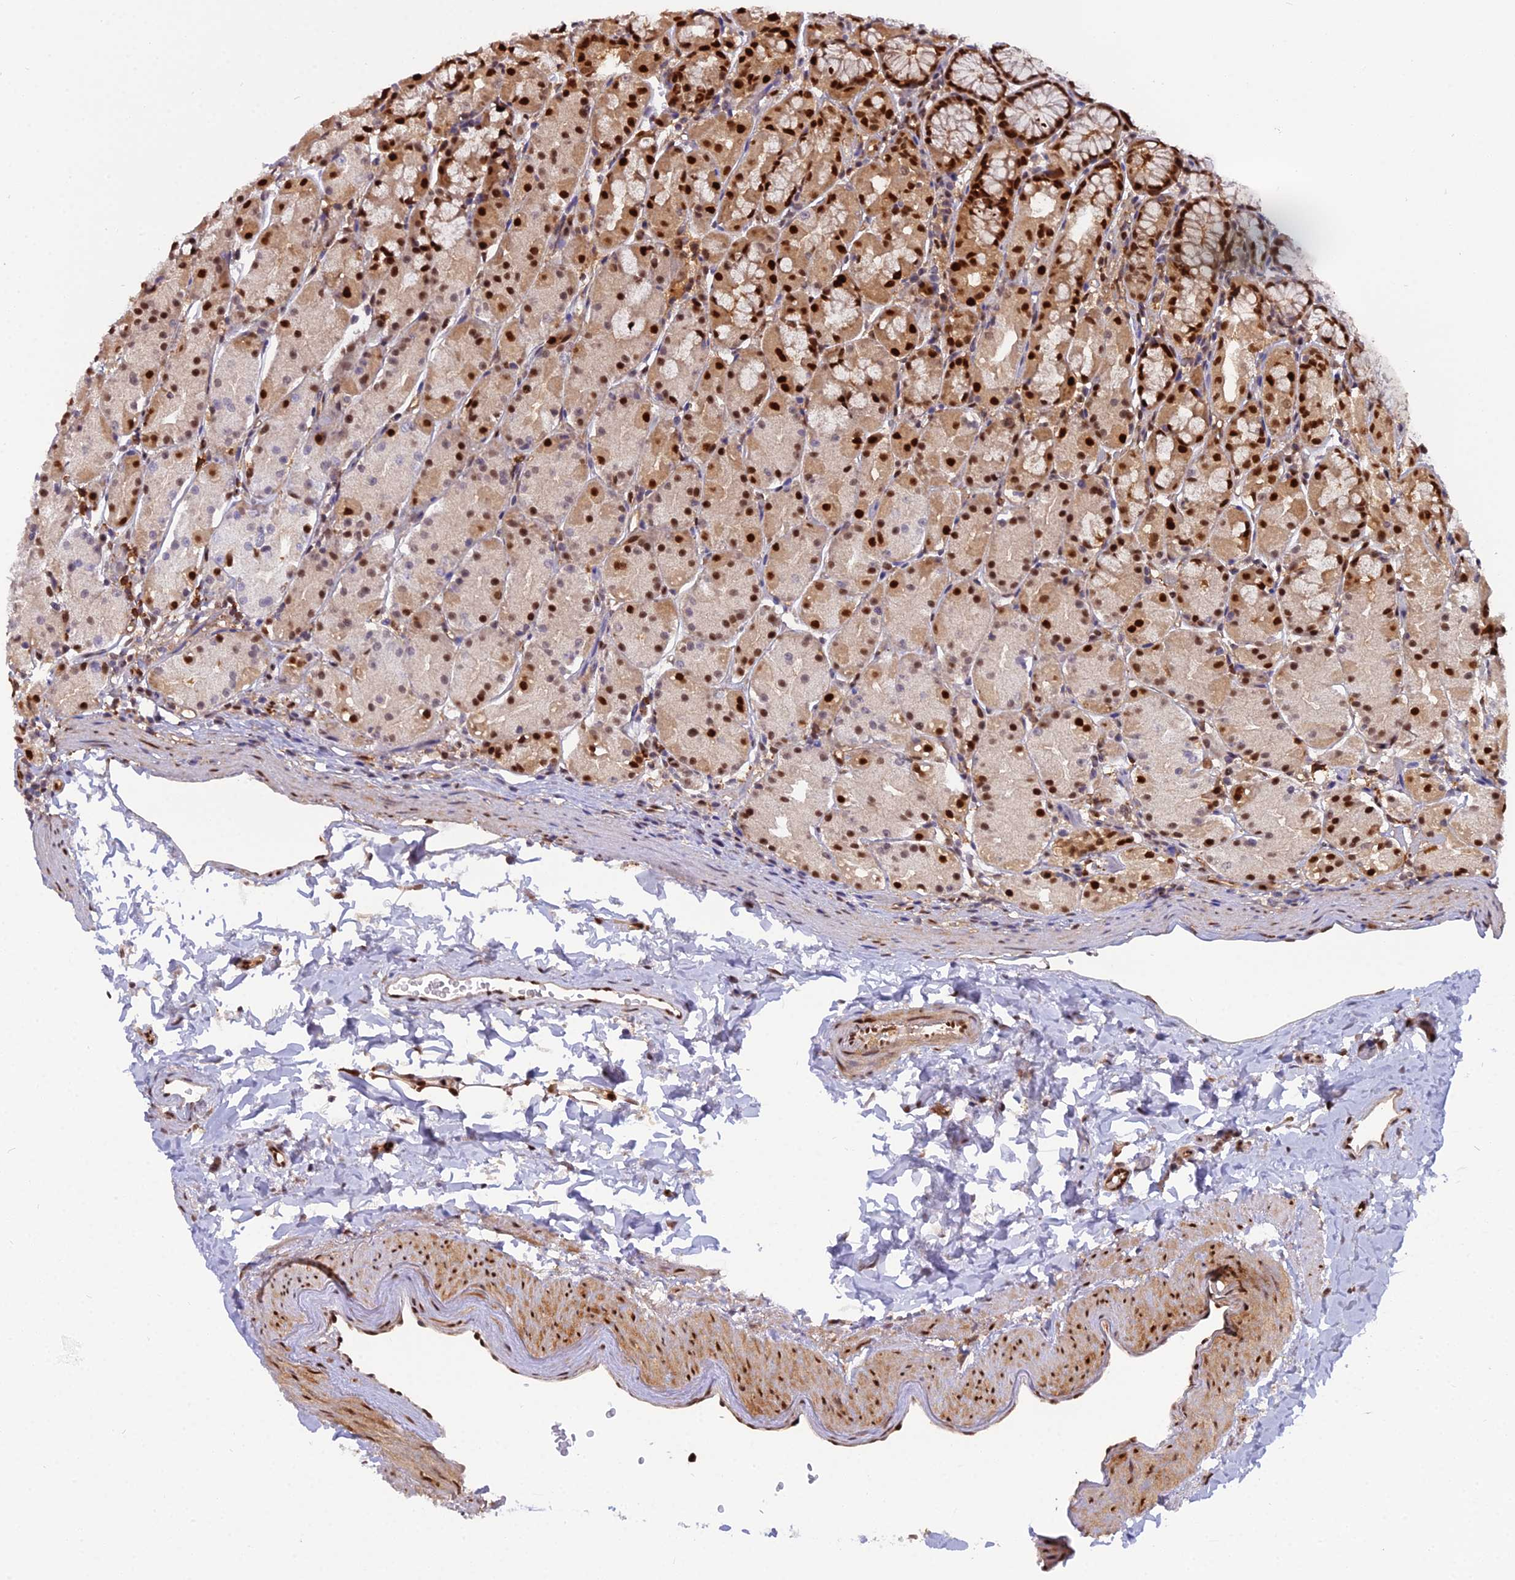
{"staining": {"intensity": "strong", "quantity": ">75%", "location": "nuclear"}, "tissue": "stomach", "cell_type": "Glandular cells", "image_type": "normal", "snomed": [{"axis": "morphology", "description": "Normal tissue, NOS"}, {"axis": "topography", "description": "Stomach, upper"}], "caption": "Brown immunohistochemical staining in benign stomach shows strong nuclear staining in about >75% of glandular cells. Immunohistochemistry (ihc) stains the protein of interest in brown and the nuclei are stained blue.", "gene": "NPEPL1", "patient": {"sex": "male", "age": 47}}